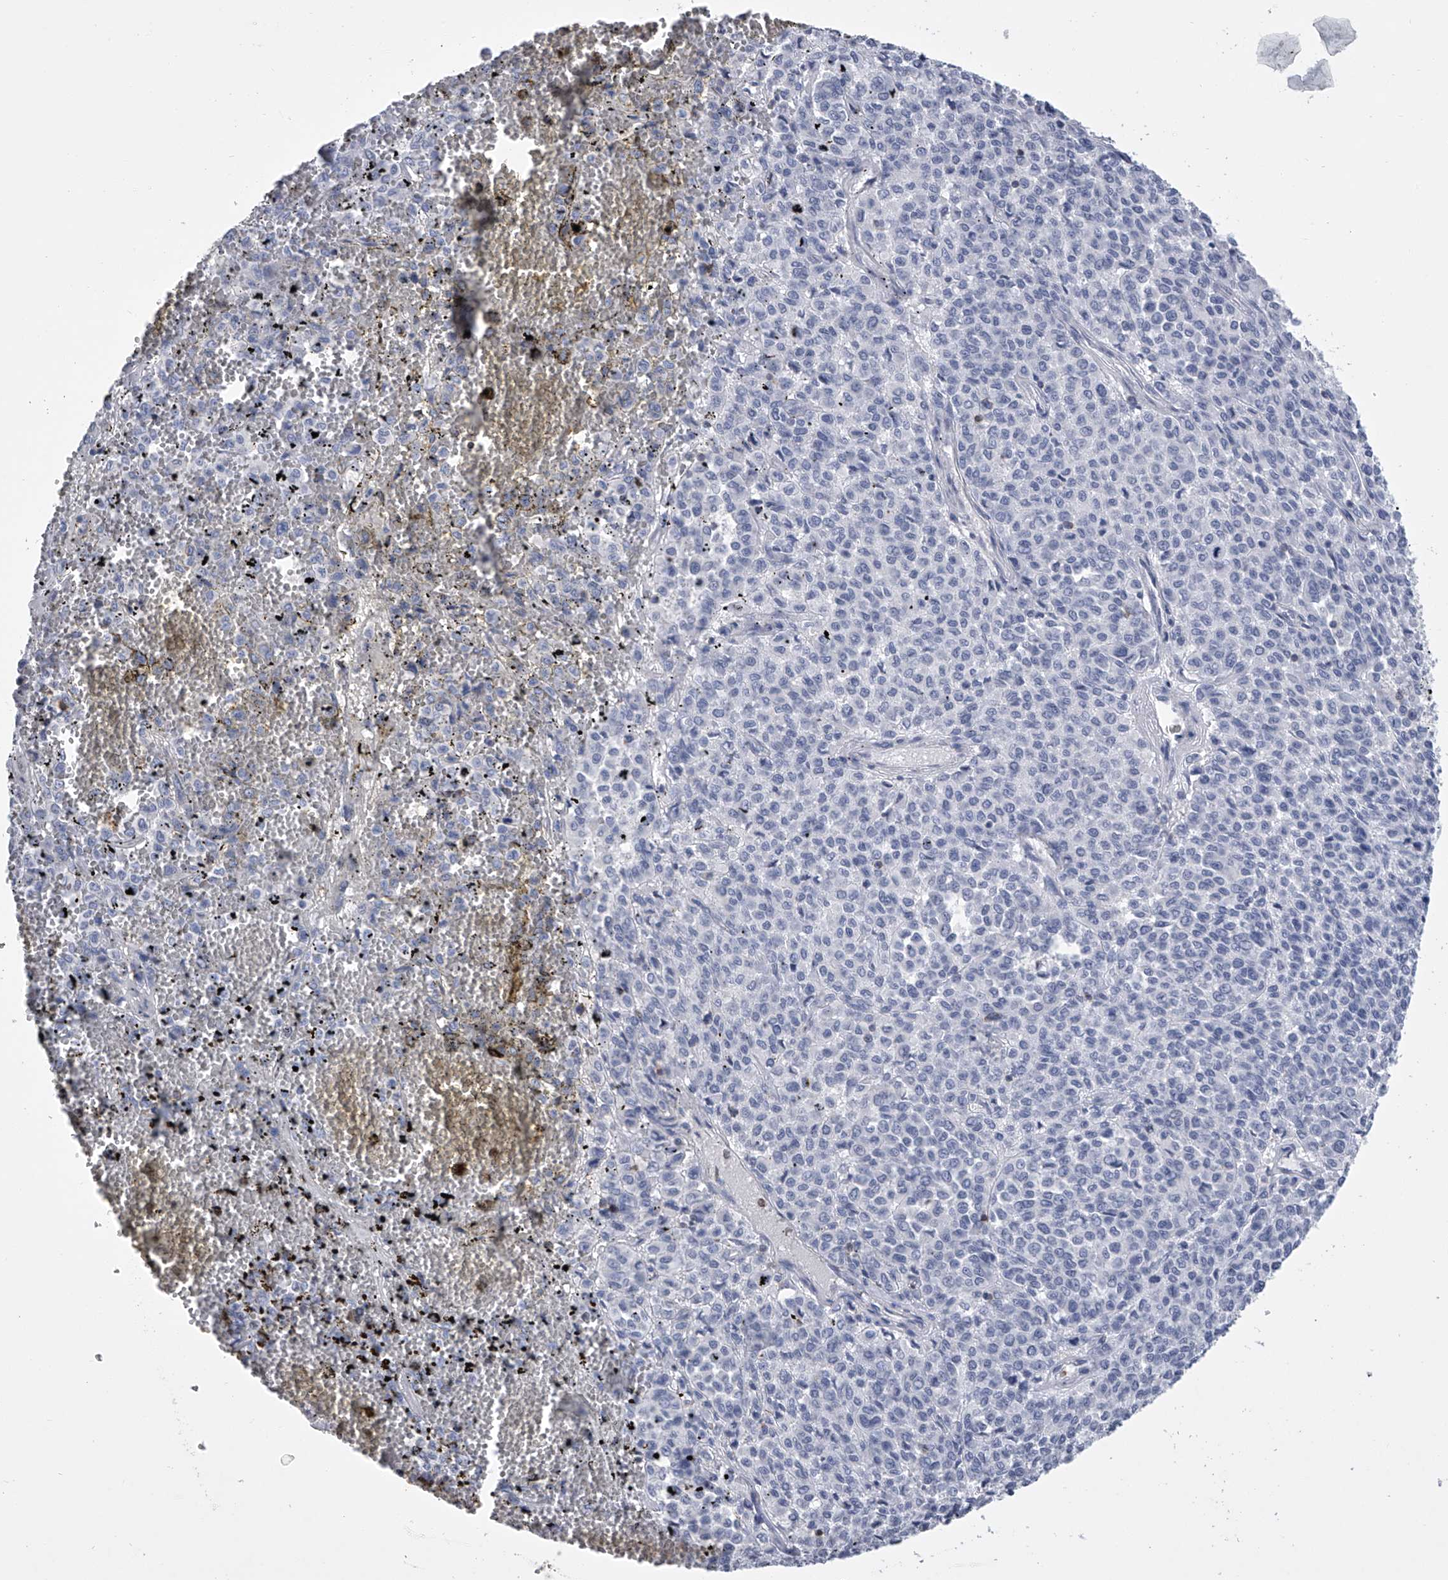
{"staining": {"intensity": "negative", "quantity": "none", "location": "none"}, "tissue": "melanoma", "cell_type": "Tumor cells", "image_type": "cancer", "snomed": [{"axis": "morphology", "description": "Malignant melanoma, Metastatic site"}, {"axis": "topography", "description": "Pancreas"}], "caption": "The image reveals no staining of tumor cells in malignant melanoma (metastatic site). (DAB (3,3'-diaminobenzidine) immunohistochemistry (IHC) with hematoxylin counter stain).", "gene": "TASP1", "patient": {"sex": "female", "age": 30}}